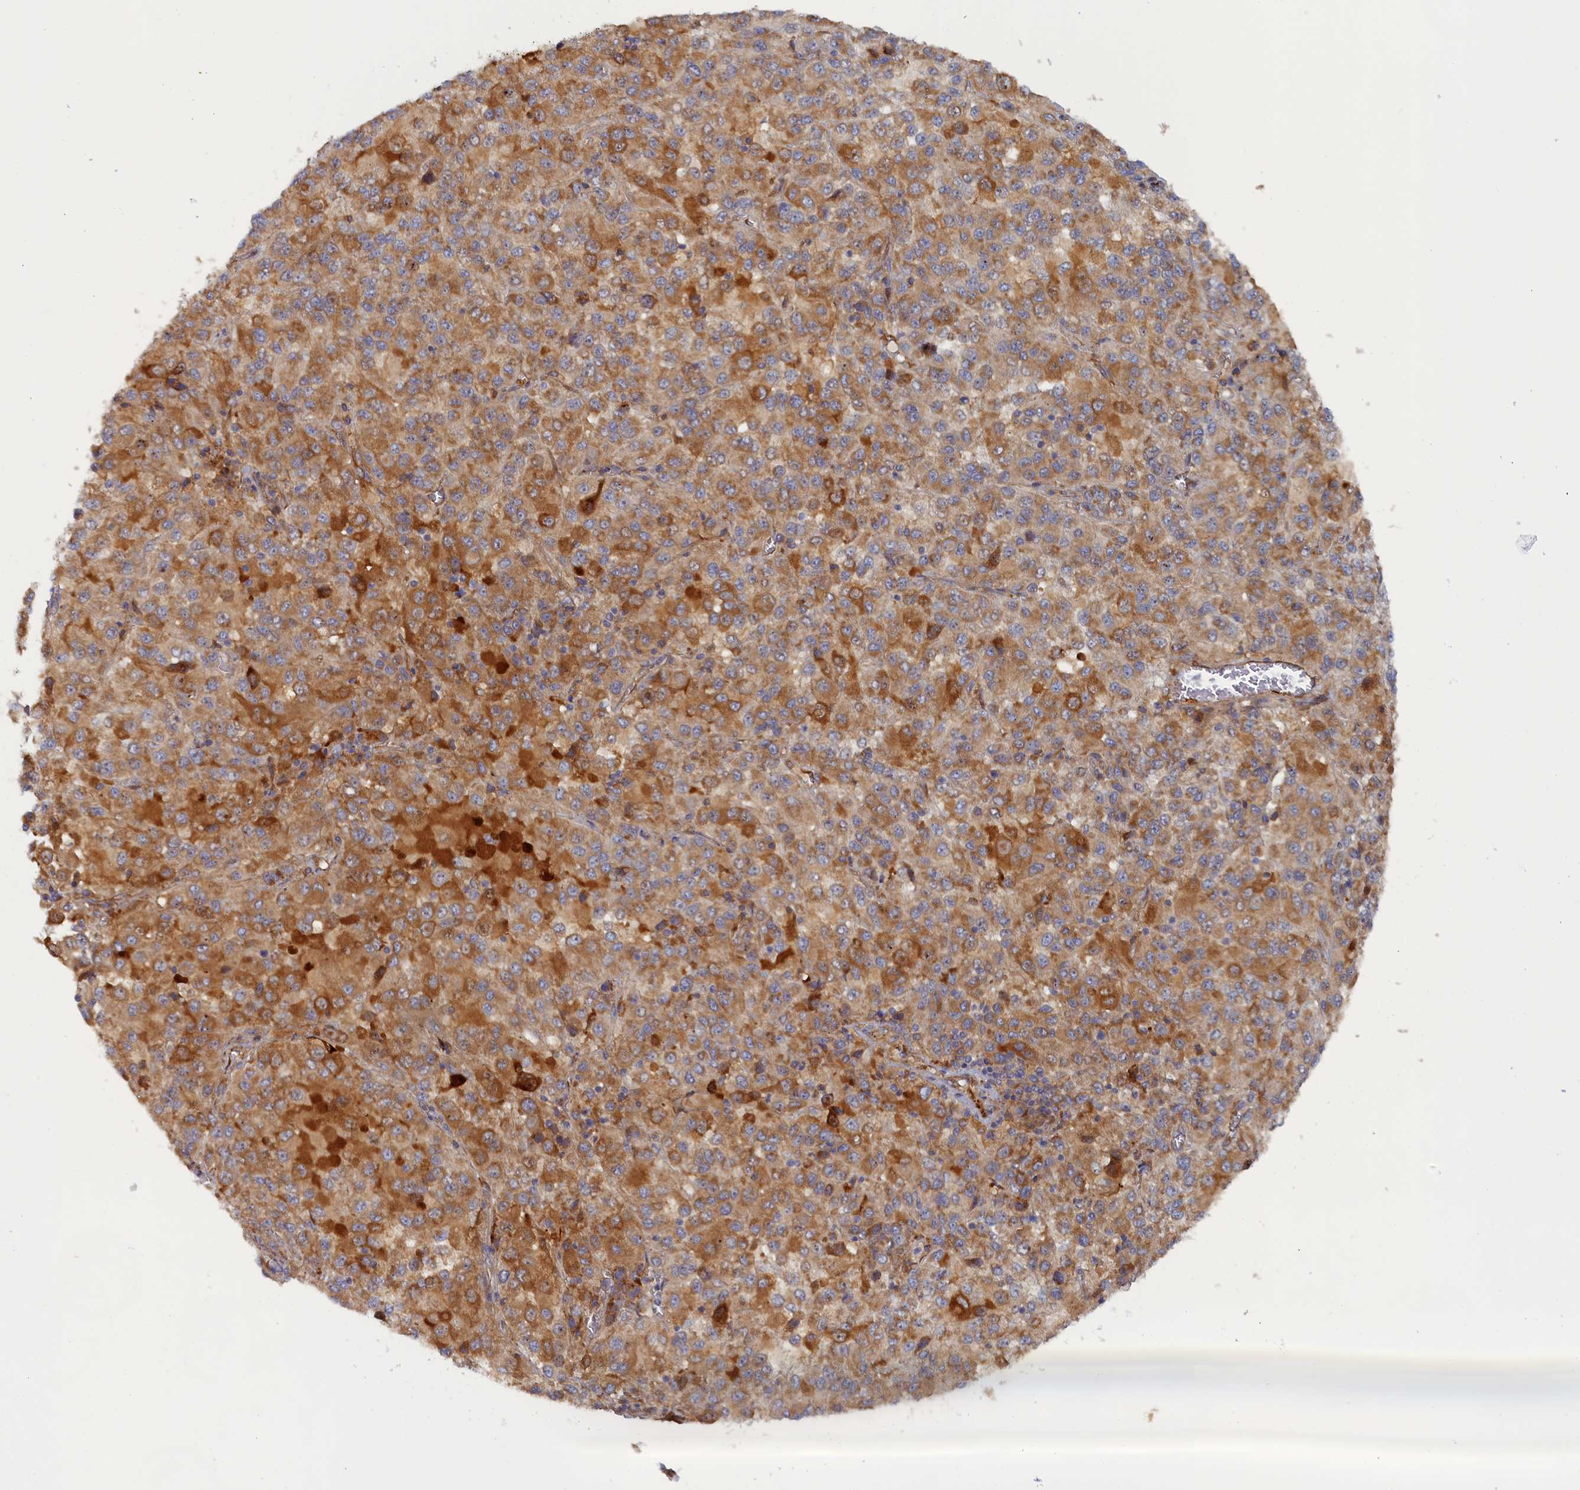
{"staining": {"intensity": "moderate", "quantity": ">75%", "location": "cytoplasmic/membranous"}, "tissue": "melanoma", "cell_type": "Tumor cells", "image_type": "cancer", "snomed": [{"axis": "morphology", "description": "Malignant melanoma, Metastatic site"}, {"axis": "topography", "description": "Lung"}], "caption": "About >75% of tumor cells in human melanoma display moderate cytoplasmic/membranous protein expression as visualized by brown immunohistochemical staining.", "gene": "TMEM196", "patient": {"sex": "male", "age": 64}}